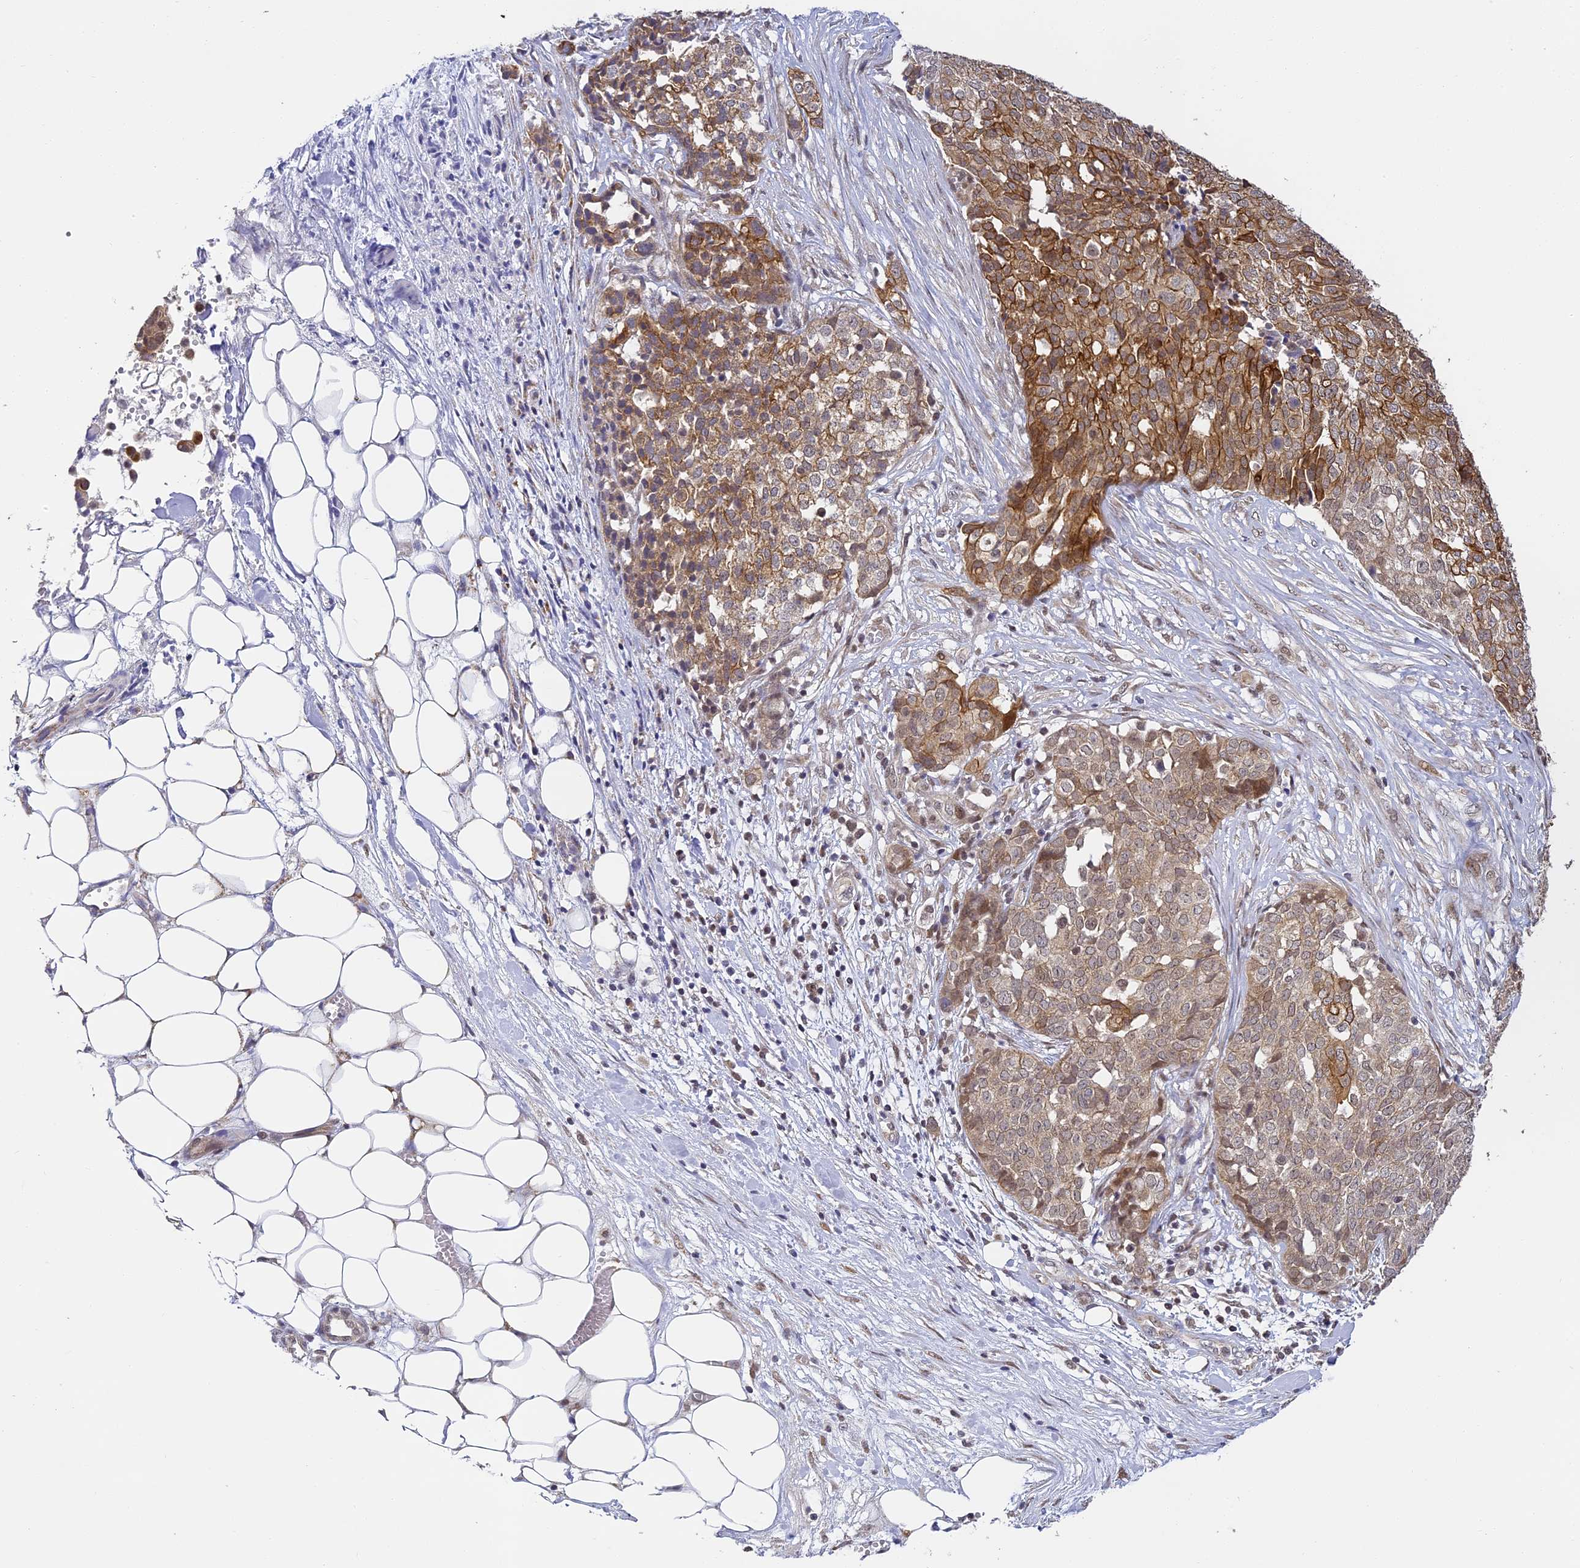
{"staining": {"intensity": "strong", "quantity": "25%-75%", "location": "cytoplasmic/membranous"}, "tissue": "ovarian cancer", "cell_type": "Tumor cells", "image_type": "cancer", "snomed": [{"axis": "morphology", "description": "Cystadenocarcinoma, serous, NOS"}, {"axis": "topography", "description": "Soft tissue"}, {"axis": "topography", "description": "Ovary"}], "caption": "Immunohistochemistry (IHC) micrograph of ovarian cancer (serous cystadenocarcinoma) stained for a protein (brown), which exhibits high levels of strong cytoplasmic/membranous staining in approximately 25%-75% of tumor cells.", "gene": "DNAAF10", "patient": {"sex": "female", "age": 57}}